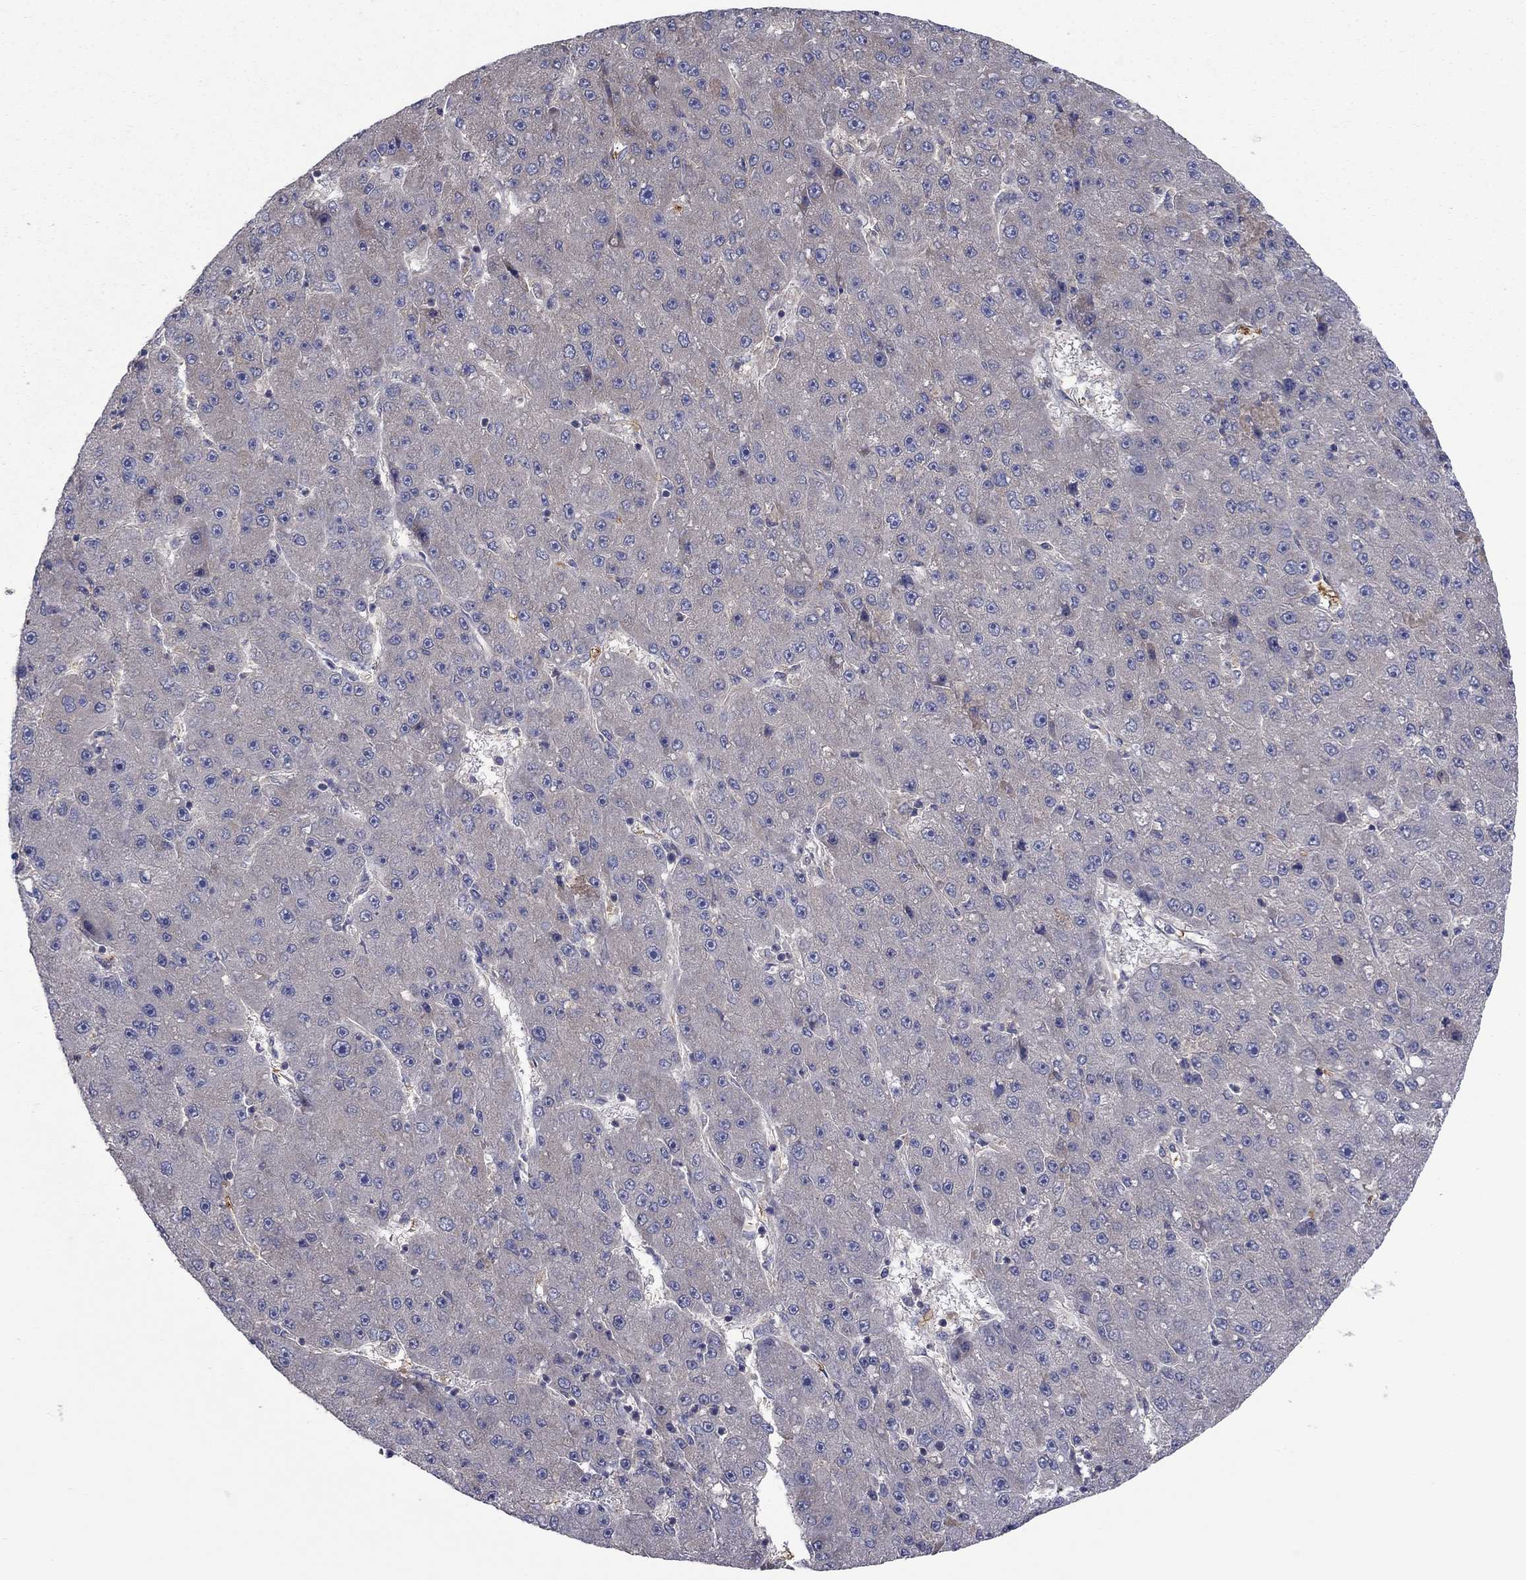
{"staining": {"intensity": "negative", "quantity": "none", "location": "none"}, "tissue": "liver cancer", "cell_type": "Tumor cells", "image_type": "cancer", "snomed": [{"axis": "morphology", "description": "Carcinoma, Hepatocellular, NOS"}, {"axis": "topography", "description": "Liver"}], "caption": "An image of liver cancer (hepatocellular carcinoma) stained for a protein demonstrates no brown staining in tumor cells. The staining was performed using DAB (3,3'-diaminobenzidine) to visualize the protein expression in brown, while the nuclei were stained in blue with hematoxylin (Magnification: 20x).", "gene": "RNF123", "patient": {"sex": "male", "age": 67}}